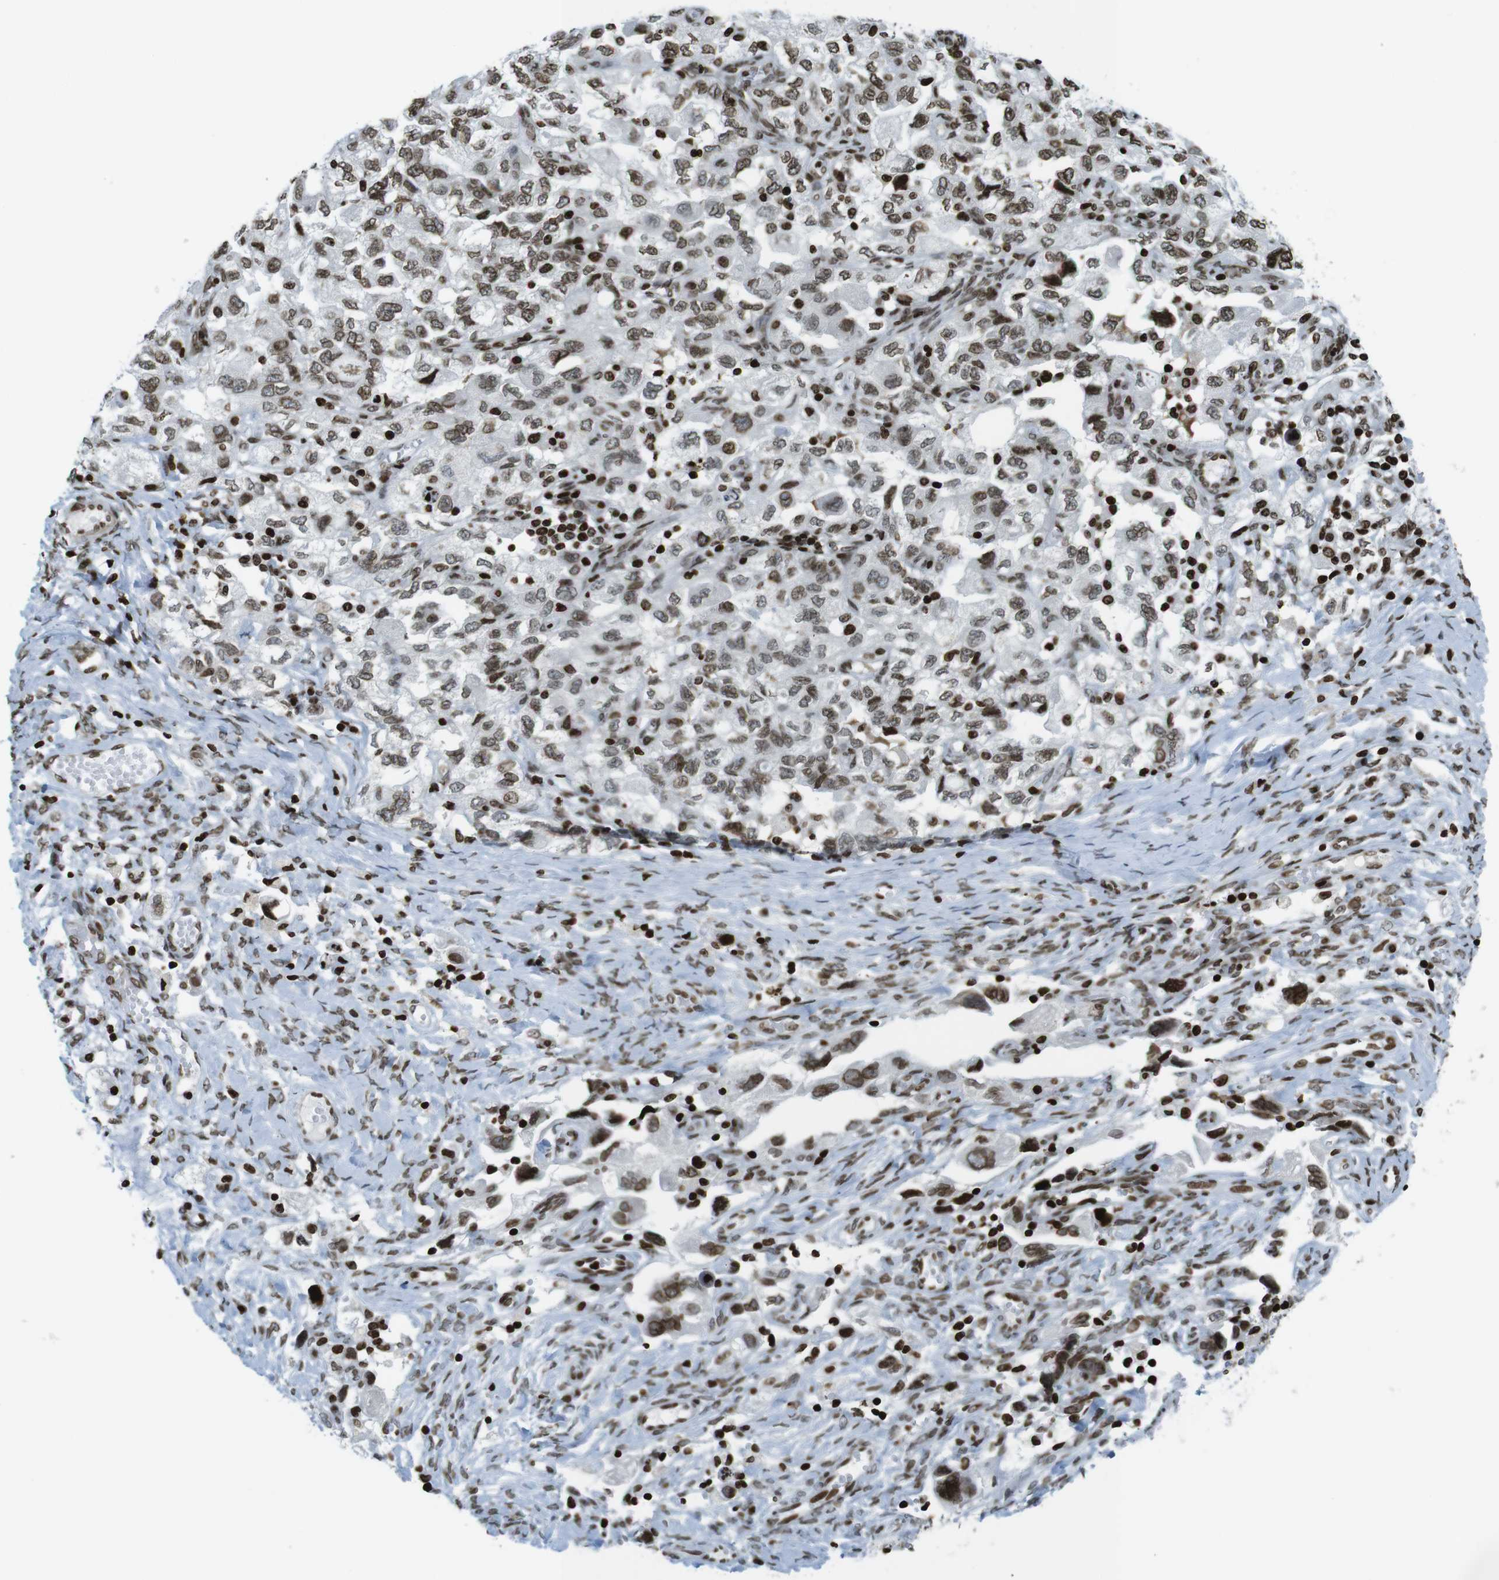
{"staining": {"intensity": "moderate", "quantity": ">75%", "location": "nuclear"}, "tissue": "ovarian cancer", "cell_type": "Tumor cells", "image_type": "cancer", "snomed": [{"axis": "morphology", "description": "Carcinoma, NOS"}, {"axis": "morphology", "description": "Cystadenocarcinoma, serous, NOS"}, {"axis": "topography", "description": "Ovary"}], "caption": "An image of human carcinoma (ovarian) stained for a protein shows moderate nuclear brown staining in tumor cells. Using DAB (brown) and hematoxylin (blue) stains, captured at high magnification using brightfield microscopy.", "gene": "H2AC8", "patient": {"sex": "female", "age": 69}}